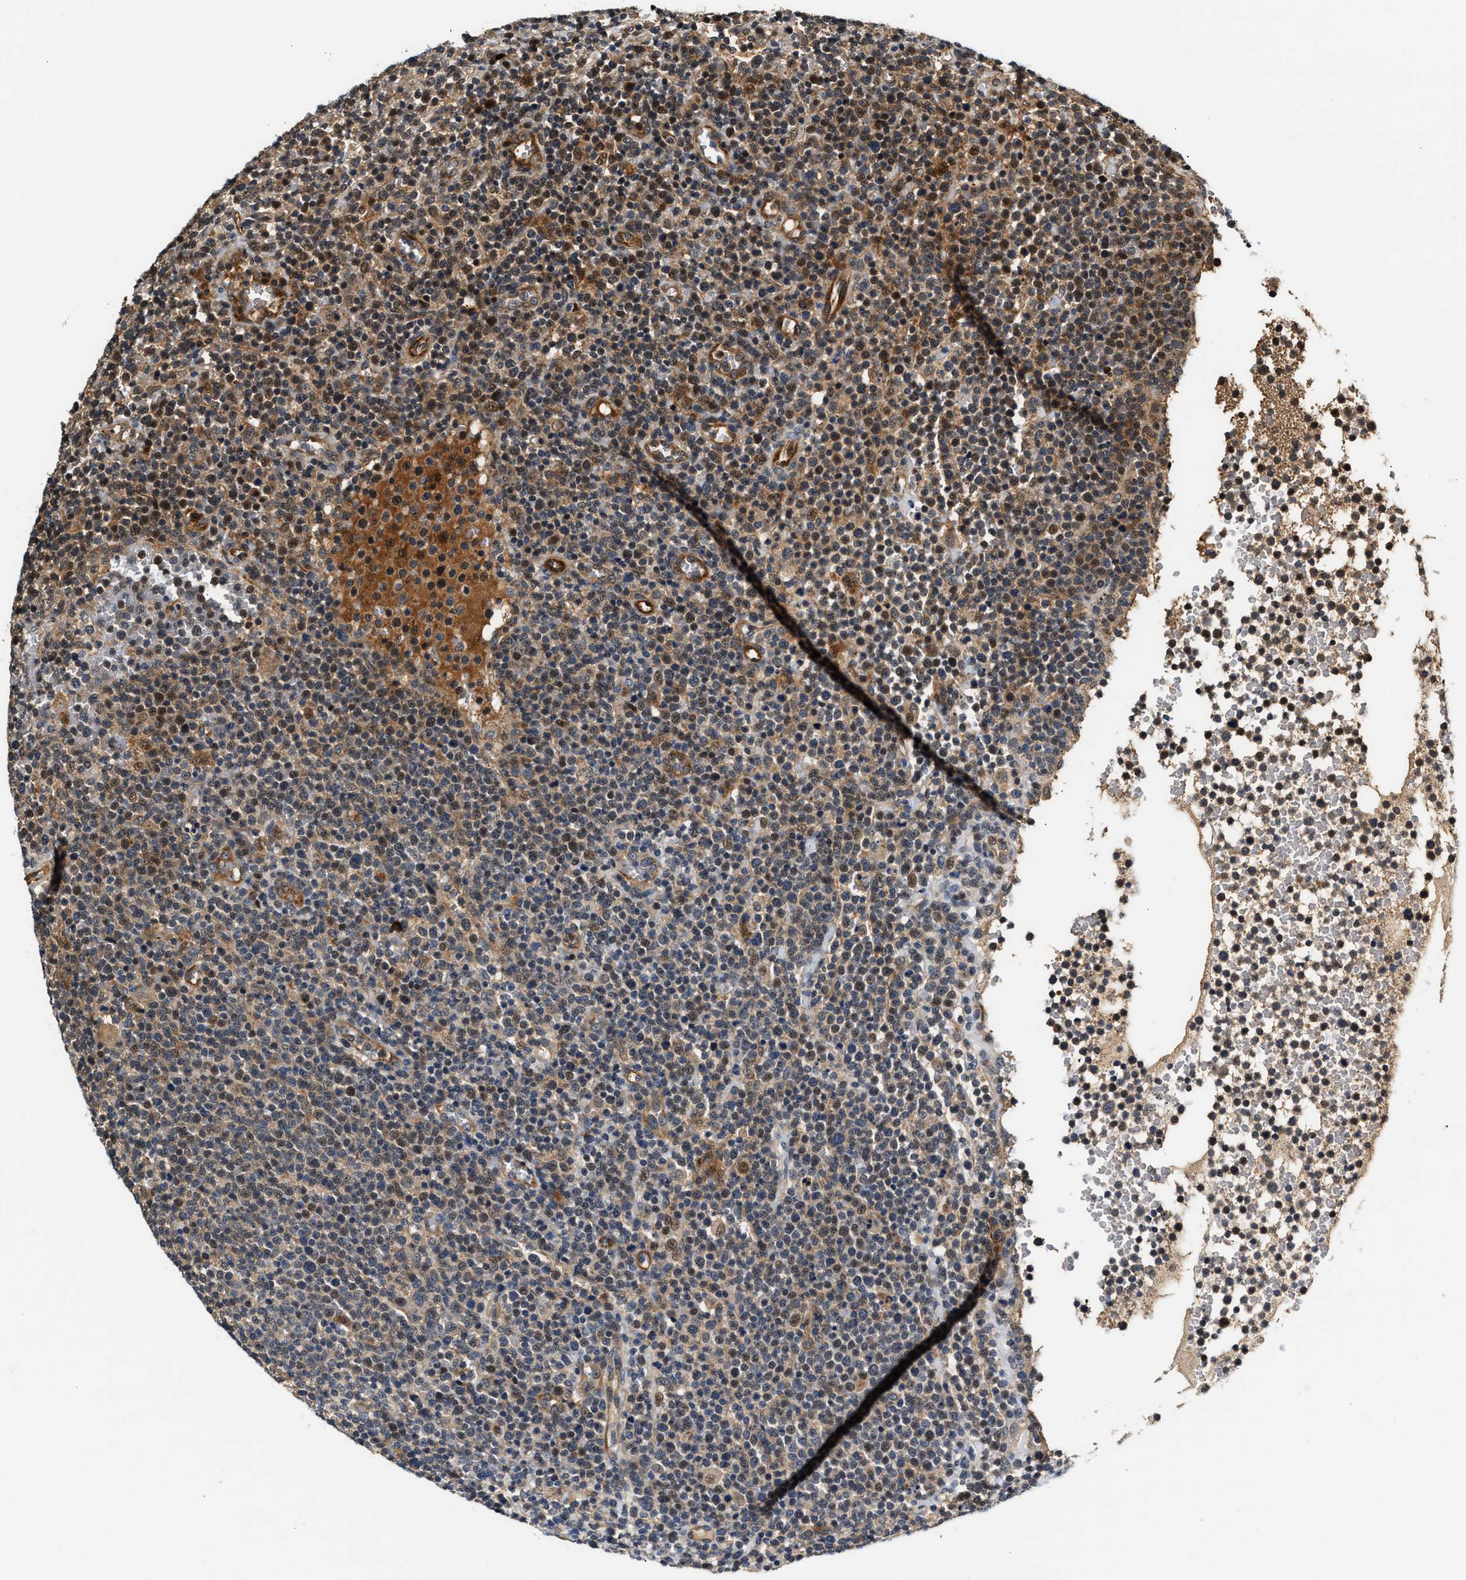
{"staining": {"intensity": "moderate", "quantity": "25%-75%", "location": "cytoplasmic/membranous,nuclear"}, "tissue": "lymphoma", "cell_type": "Tumor cells", "image_type": "cancer", "snomed": [{"axis": "morphology", "description": "Malignant lymphoma, non-Hodgkin's type, High grade"}, {"axis": "topography", "description": "Lymph node"}], "caption": "IHC photomicrograph of neoplastic tissue: high-grade malignant lymphoma, non-Hodgkin's type stained using immunohistochemistry (IHC) exhibits medium levels of moderate protein expression localized specifically in the cytoplasmic/membranous and nuclear of tumor cells, appearing as a cytoplasmic/membranous and nuclear brown color.", "gene": "TUT7", "patient": {"sex": "male", "age": 61}}